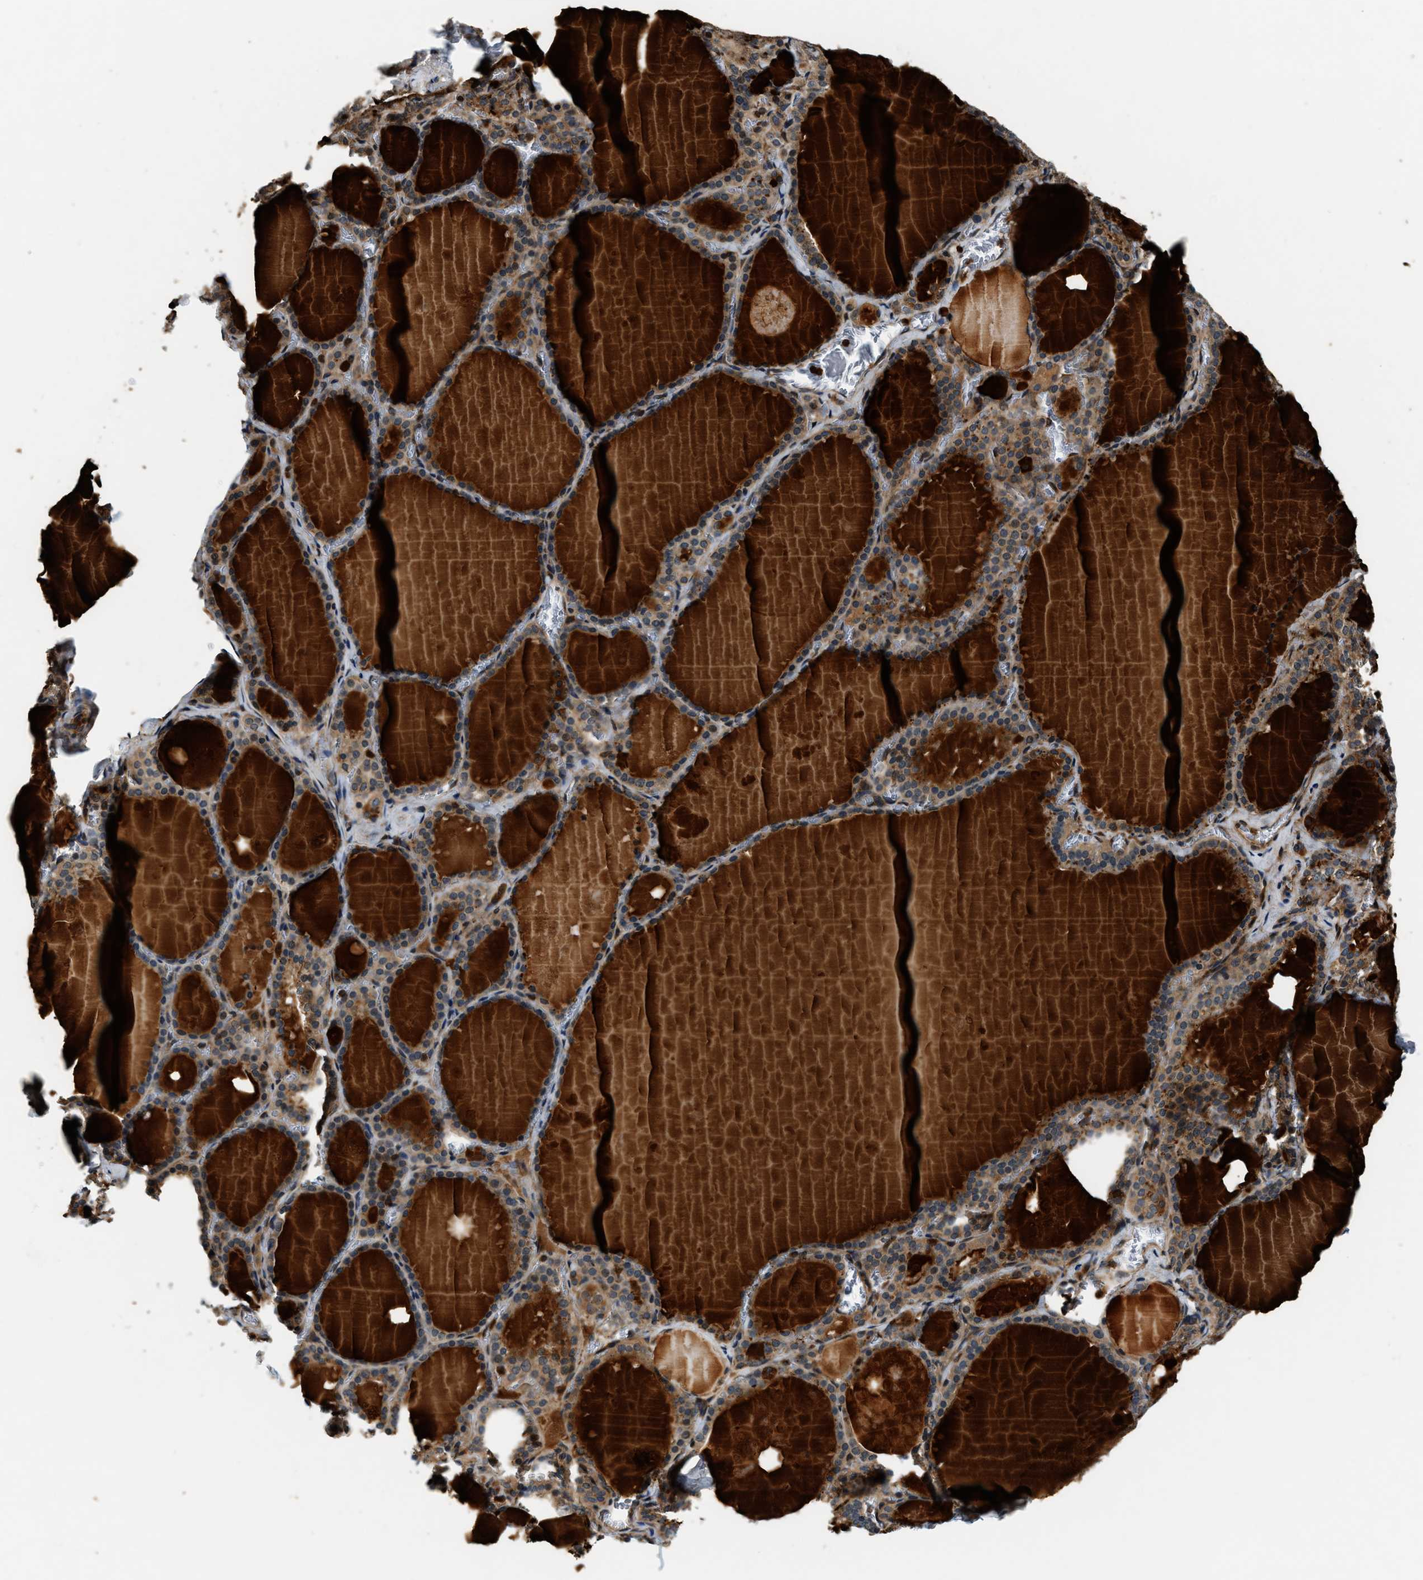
{"staining": {"intensity": "moderate", "quantity": ">75%", "location": "cytoplasmic/membranous"}, "tissue": "thyroid gland", "cell_type": "Glandular cells", "image_type": "normal", "snomed": [{"axis": "morphology", "description": "Normal tissue, NOS"}, {"axis": "topography", "description": "Thyroid gland"}], "caption": "Protein analysis of benign thyroid gland shows moderate cytoplasmic/membranous staining in approximately >75% of glandular cells. (DAB (3,3'-diaminobenzidine) IHC, brown staining for protein, blue staining for nuclei).", "gene": "SAMD9", "patient": {"sex": "male", "age": 56}}